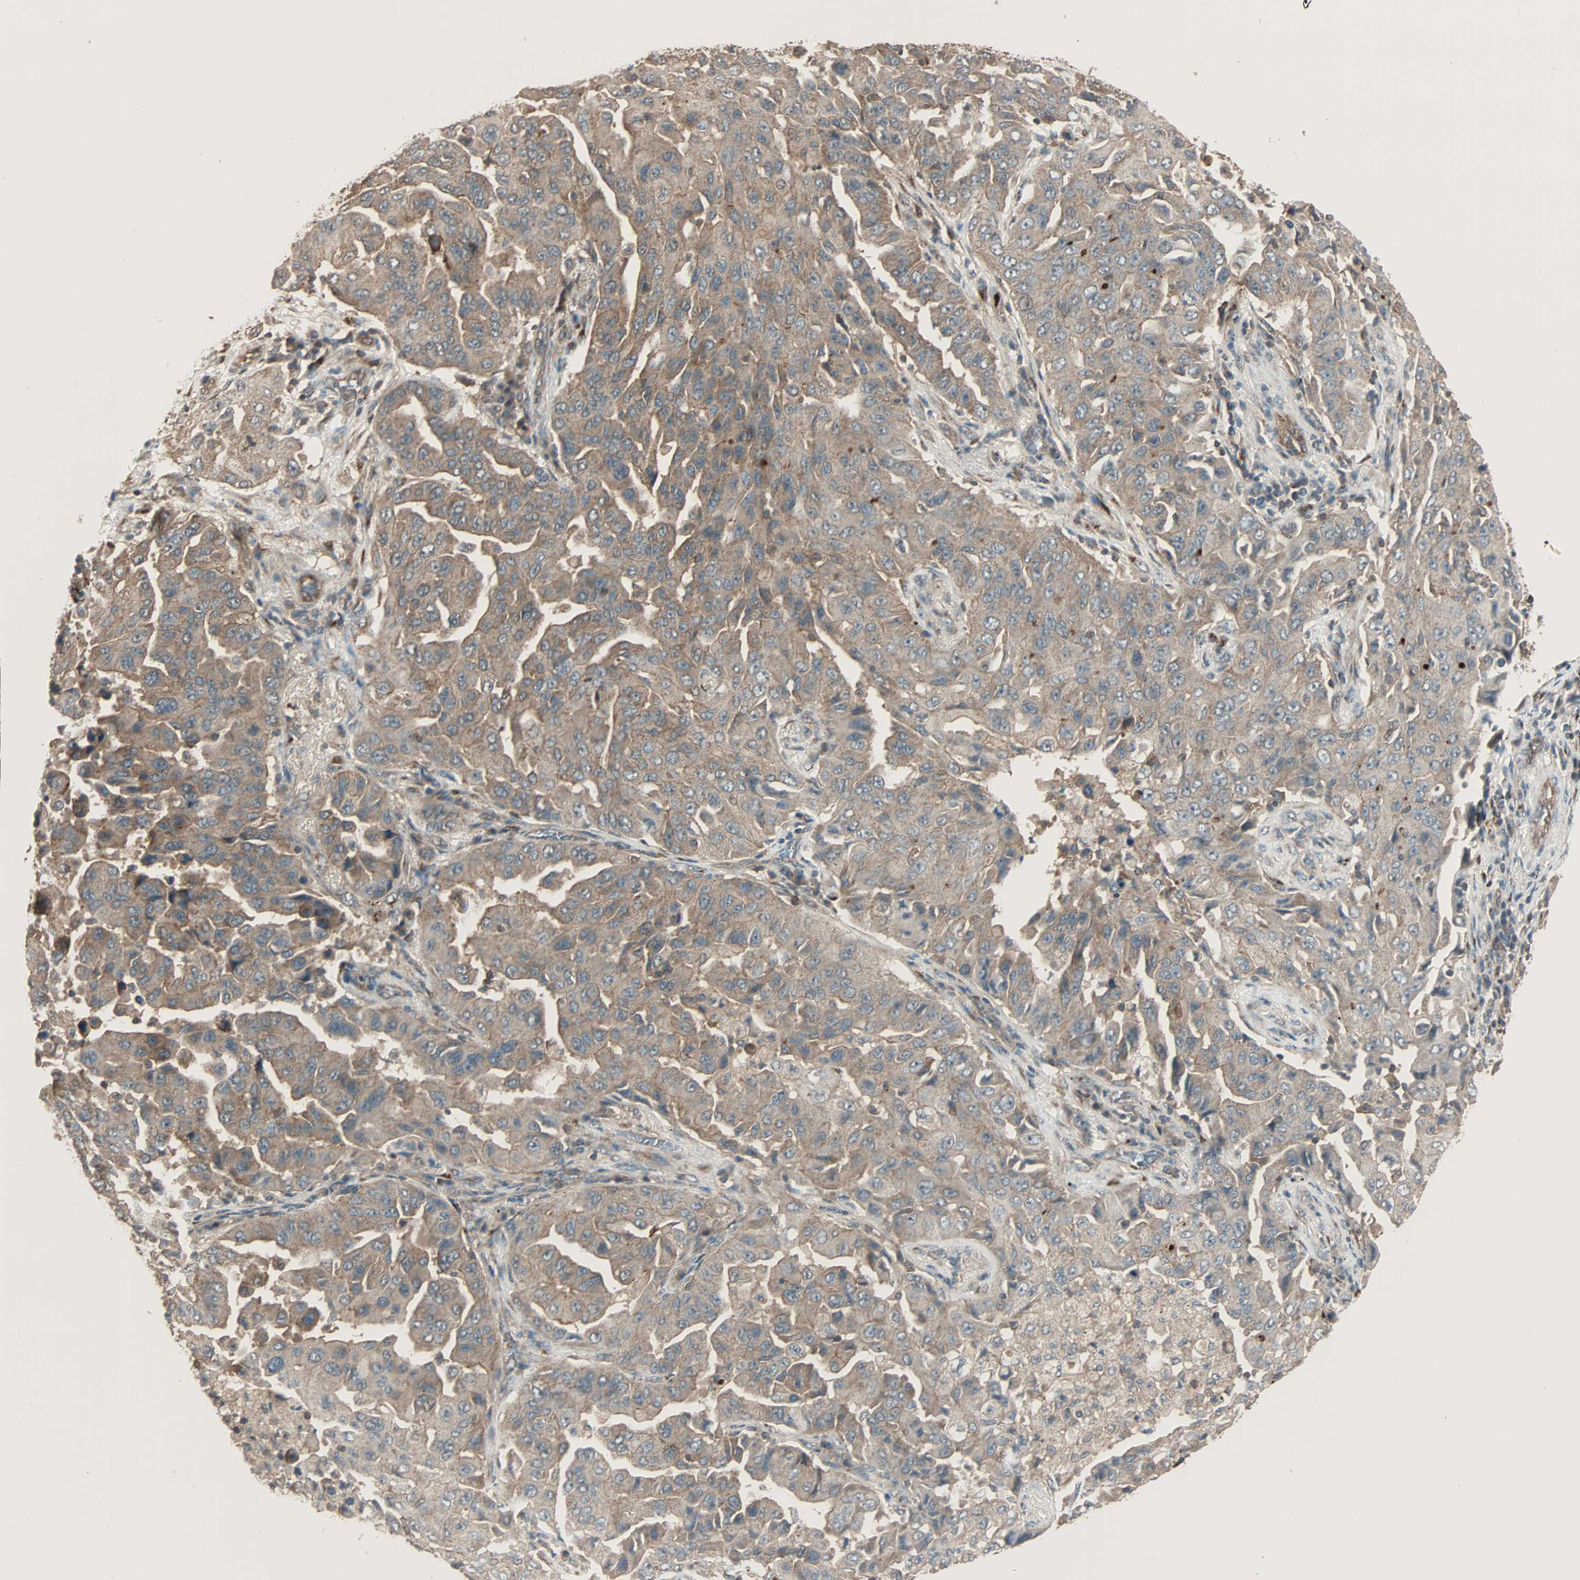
{"staining": {"intensity": "weak", "quantity": ">75%", "location": "cytoplasmic/membranous"}, "tissue": "lung cancer", "cell_type": "Tumor cells", "image_type": "cancer", "snomed": [{"axis": "morphology", "description": "Adenocarcinoma, NOS"}, {"axis": "topography", "description": "Lung"}], "caption": "A low amount of weak cytoplasmic/membranous positivity is appreciated in about >75% of tumor cells in adenocarcinoma (lung) tissue. The staining was performed using DAB to visualize the protein expression in brown, while the nuclei were stained in blue with hematoxylin (Magnification: 20x).", "gene": "MAP3K21", "patient": {"sex": "female", "age": 65}}